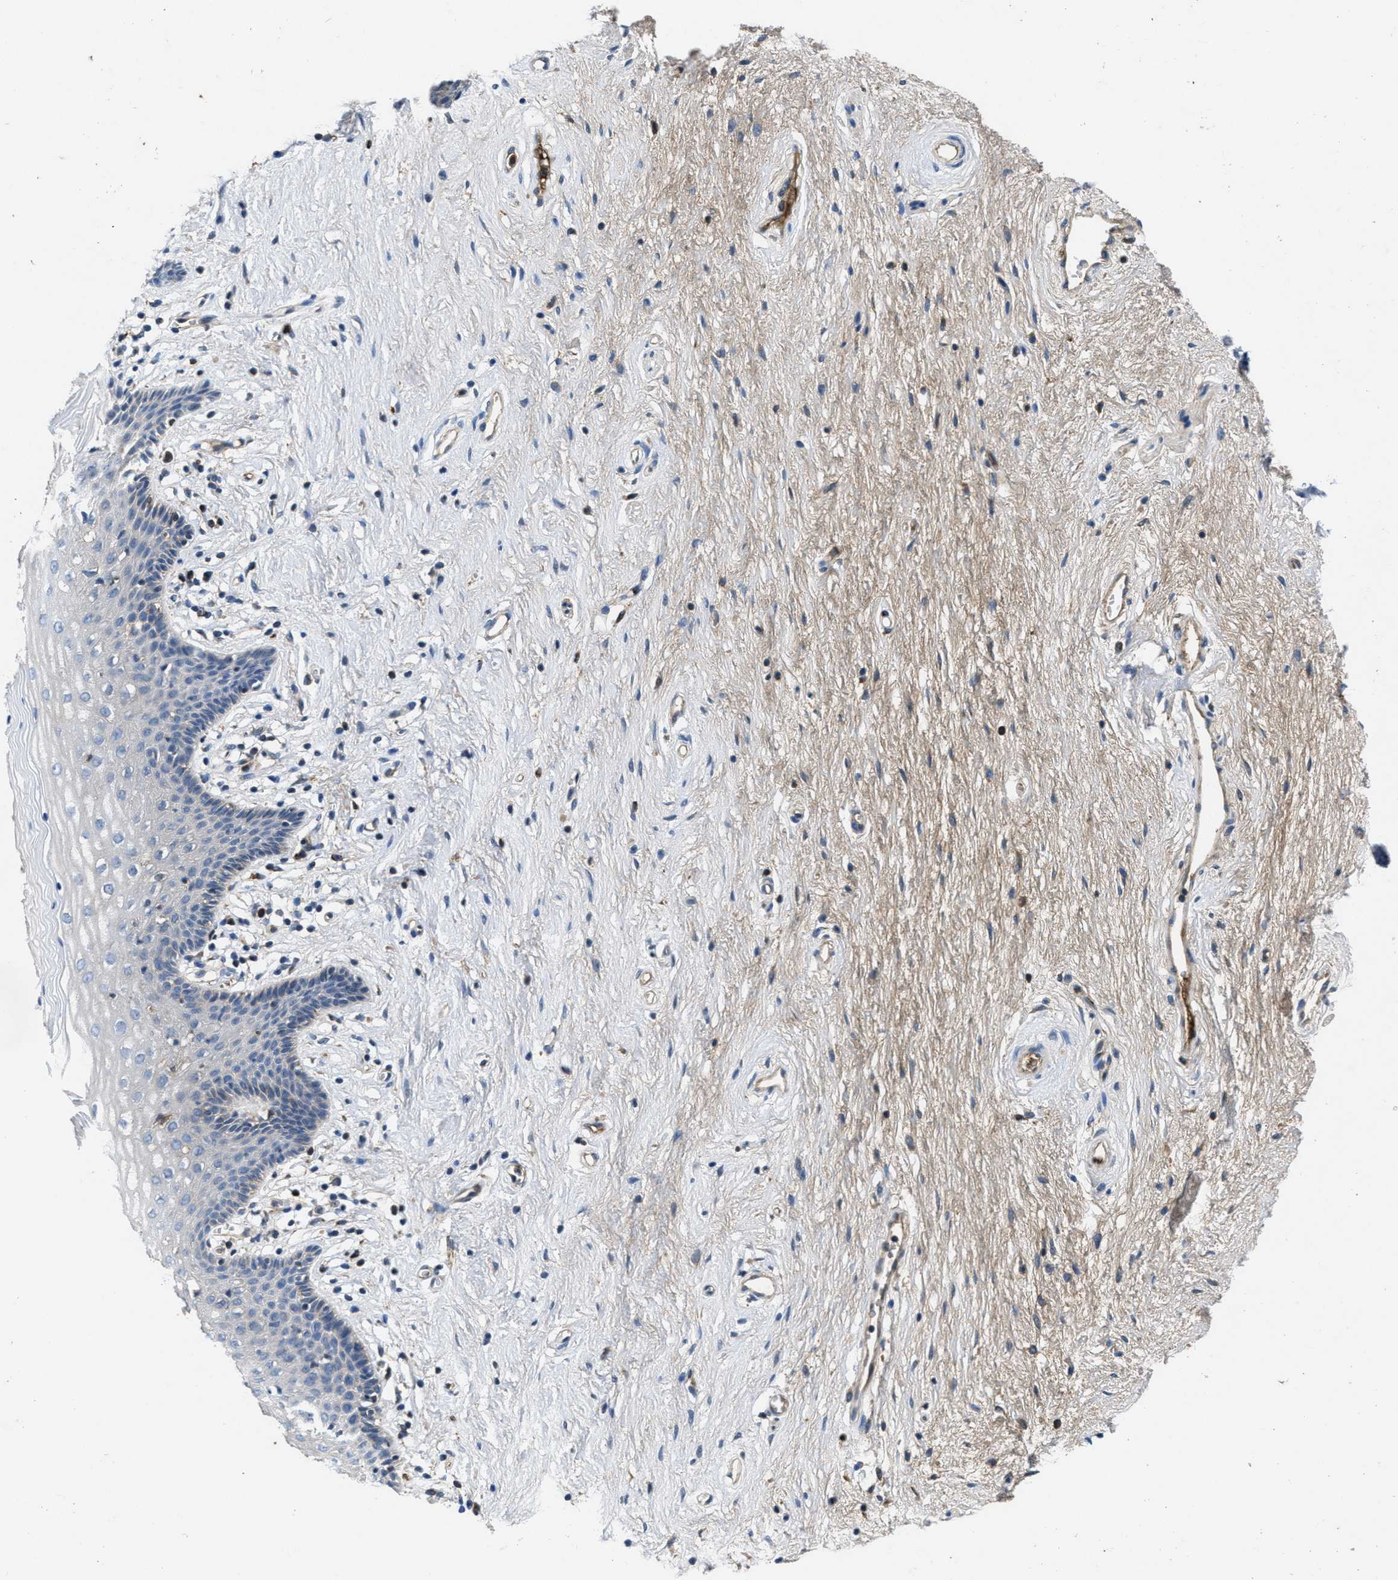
{"staining": {"intensity": "negative", "quantity": "none", "location": "none"}, "tissue": "vagina", "cell_type": "Squamous epithelial cells", "image_type": "normal", "snomed": [{"axis": "morphology", "description": "Normal tissue, NOS"}, {"axis": "topography", "description": "Vagina"}], "caption": "This micrograph is of unremarkable vagina stained with IHC to label a protein in brown with the nuclei are counter-stained blue. There is no staining in squamous epithelial cells.", "gene": "GALK1", "patient": {"sex": "female", "age": 44}}